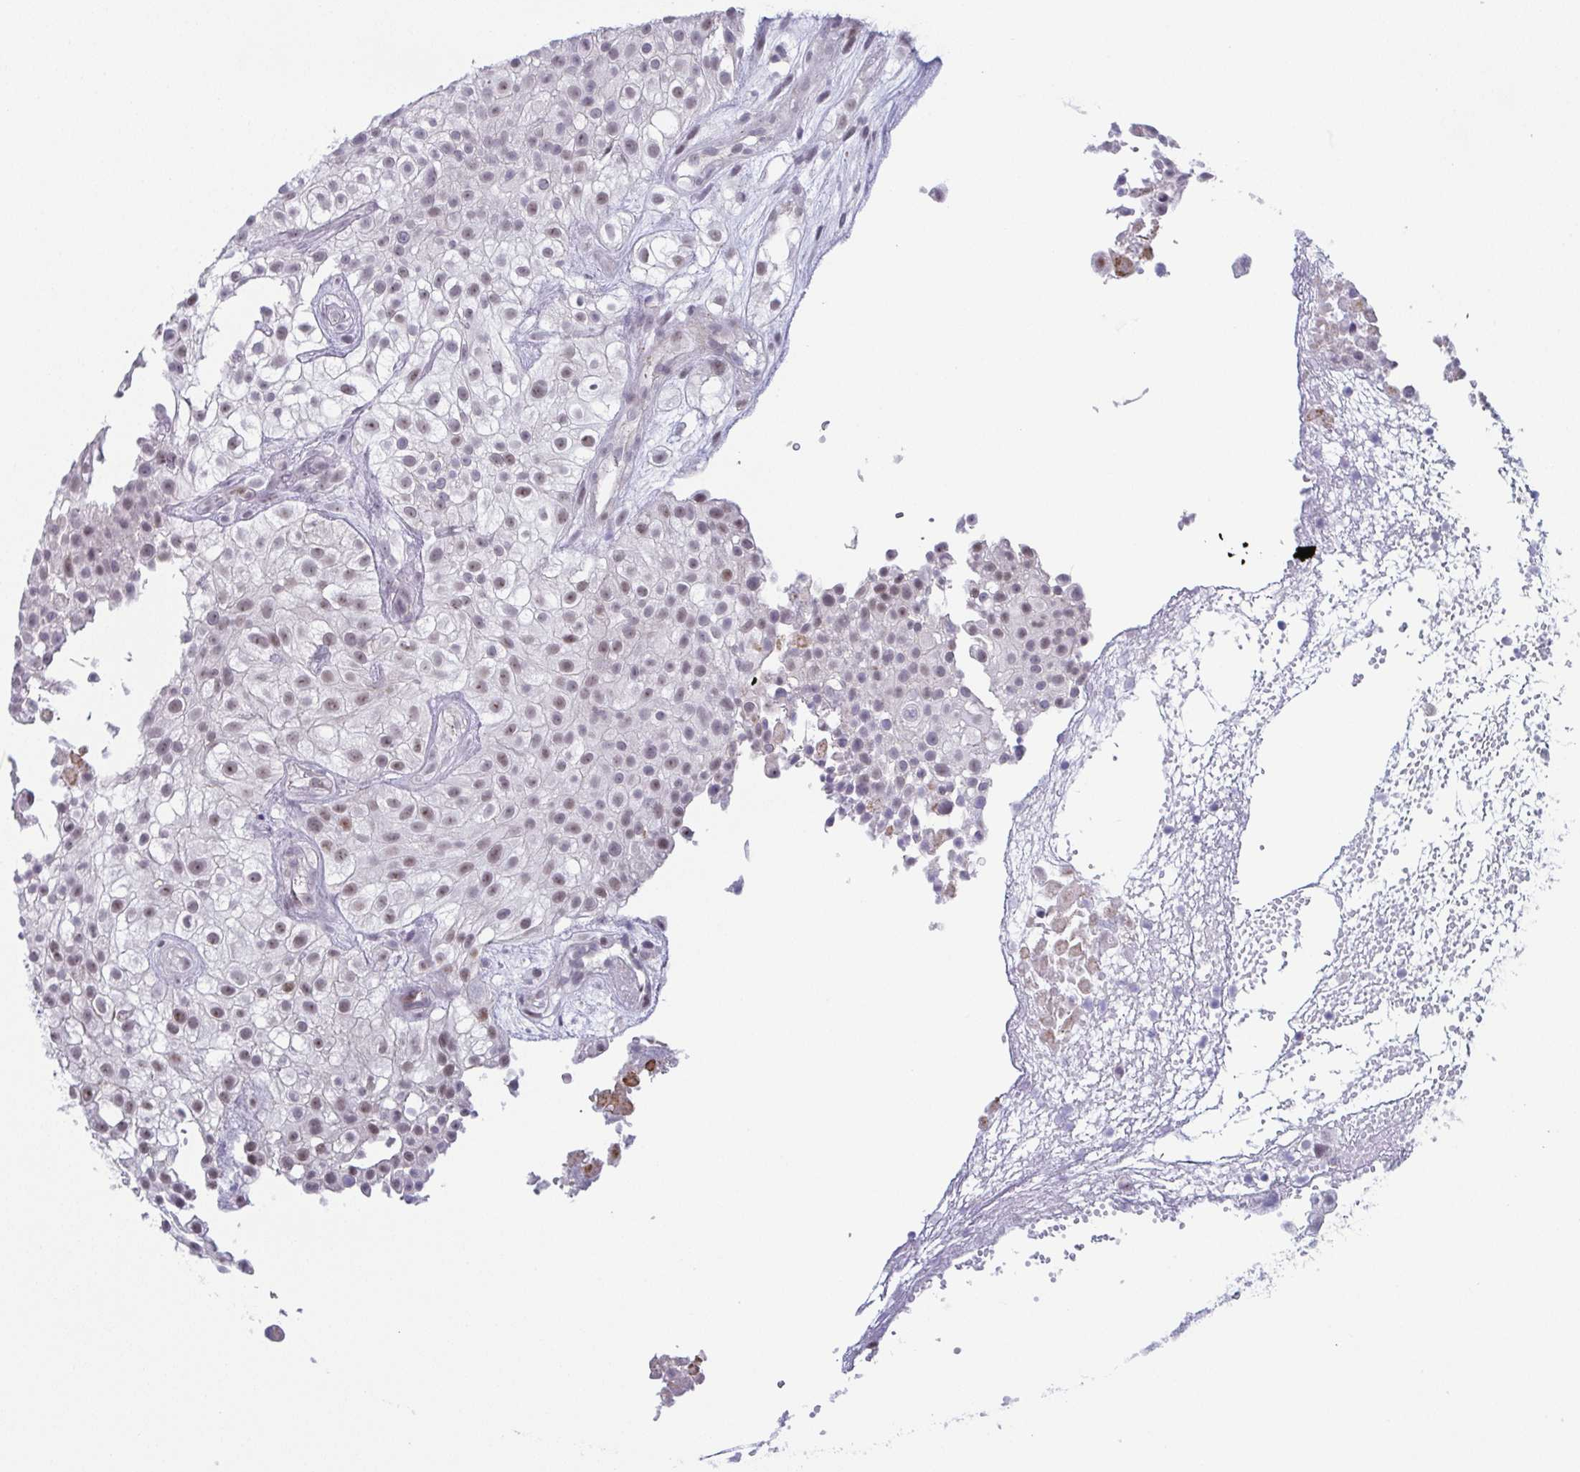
{"staining": {"intensity": "weak", "quantity": "<25%", "location": "nuclear"}, "tissue": "urothelial cancer", "cell_type": "Tumor cells", "image_type": "cancer", "snomed": [{"axis": "morphology", "description": "Urothelial carcinoma, High grade"}, {"axis": "topography", "description": "Urinary bladder"}], "caption": "Tumor cells show no significant expression in urothelial cancer. (DAB immunohistochemistry with hematoxylin counter stain).", "gene": "EXOSC7", "patient": {"sex": "male", "age": 56}}